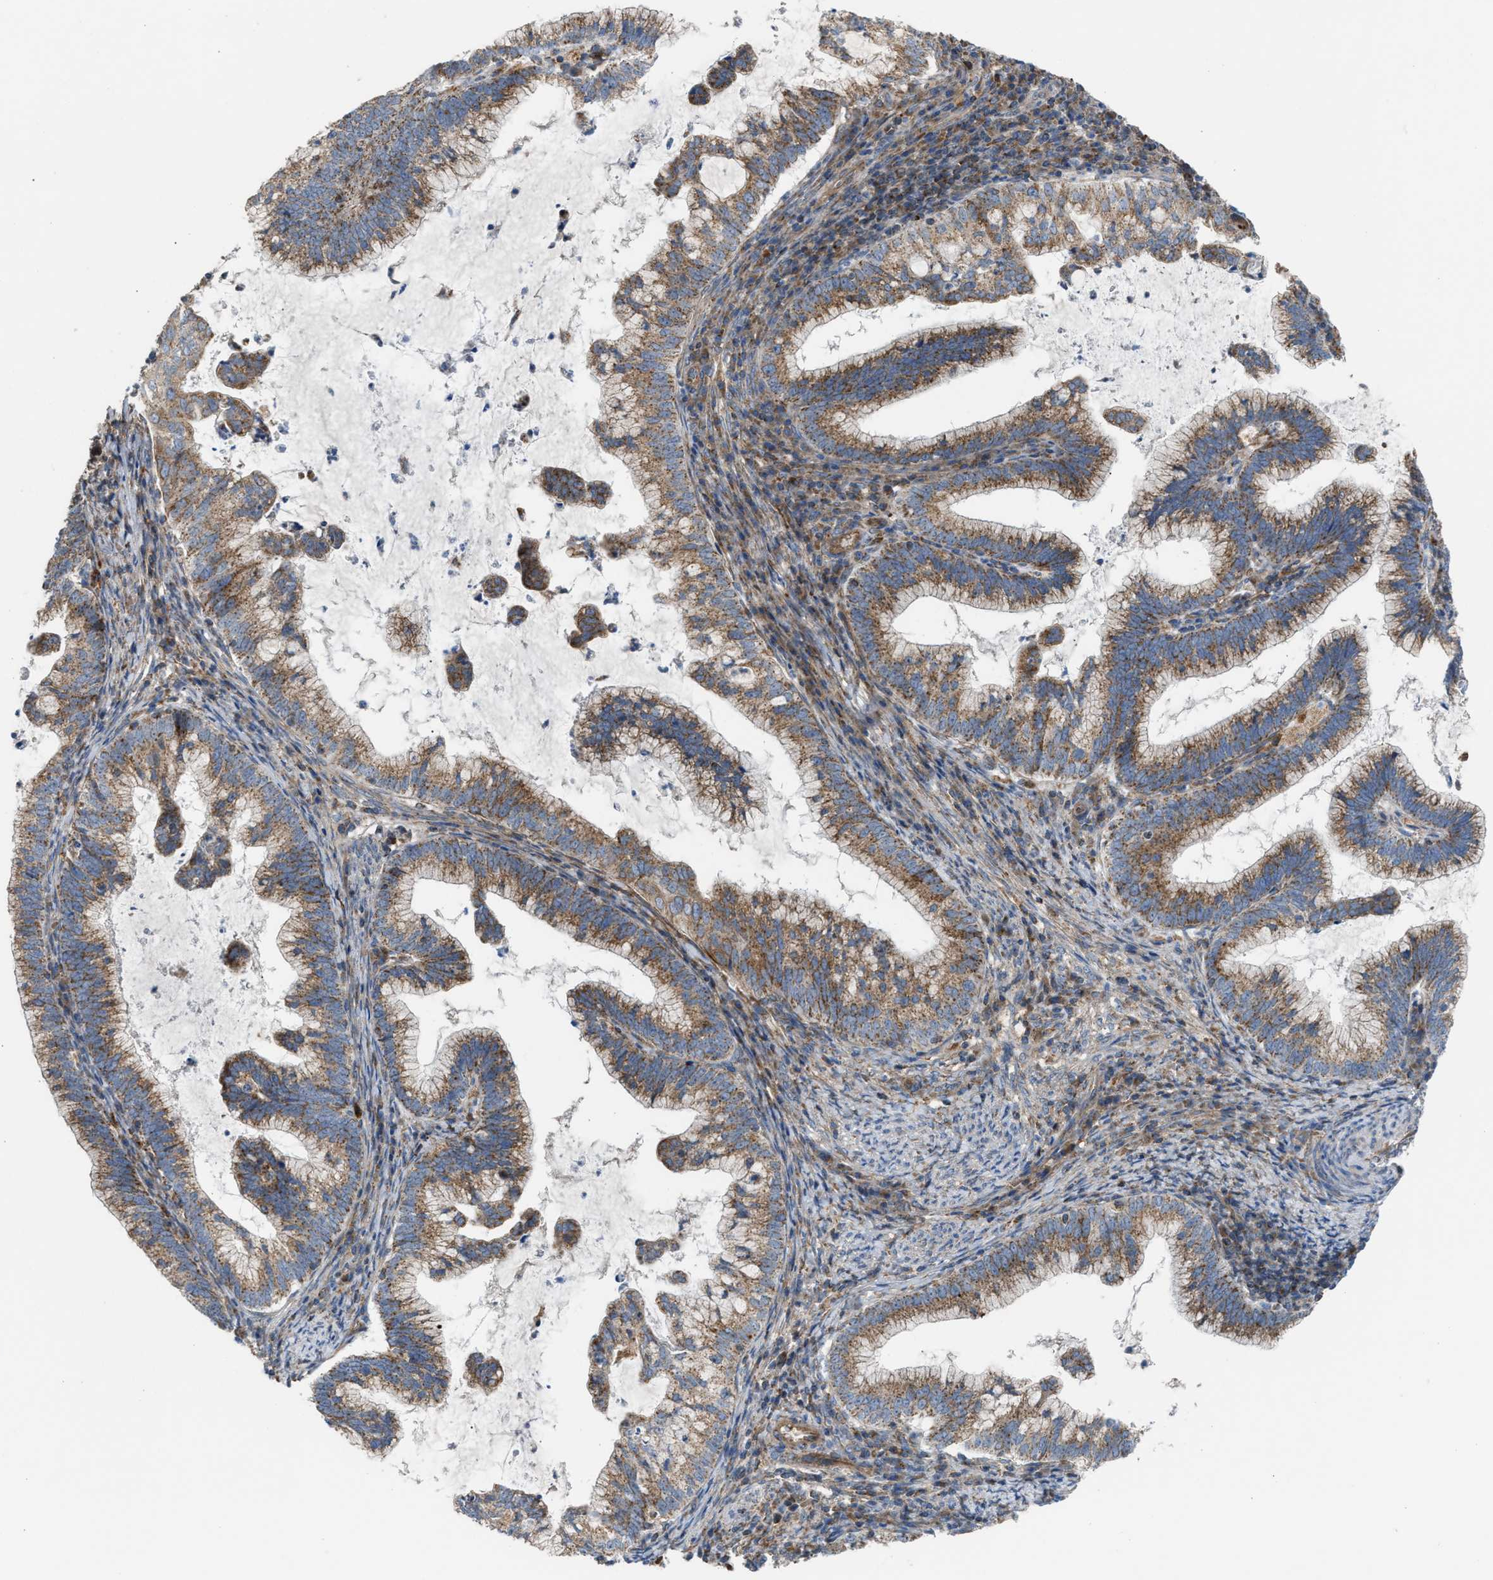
{"staining": {"intensity": "moderate", "quantity": ">75%", "location": "cytoplasmic/membranous"}, "tissue": "cervical cancer", "cell_type": "Tumor cells", "image_type": "cancer", "snomed": [{"axis": "morphology", "description": "Adenocarcinoma, NOS"}, {"axis": "topography", "description": "Cervix"}], "caption": "Protein positivity by IHC displays moderate cytoplasmic/membranous staining in approximately >75% of tumor cells in cervical cancer (adenocarcinoma).", "gene": "SLC10A3", "patient": {"sex": "female", "age": 36}}